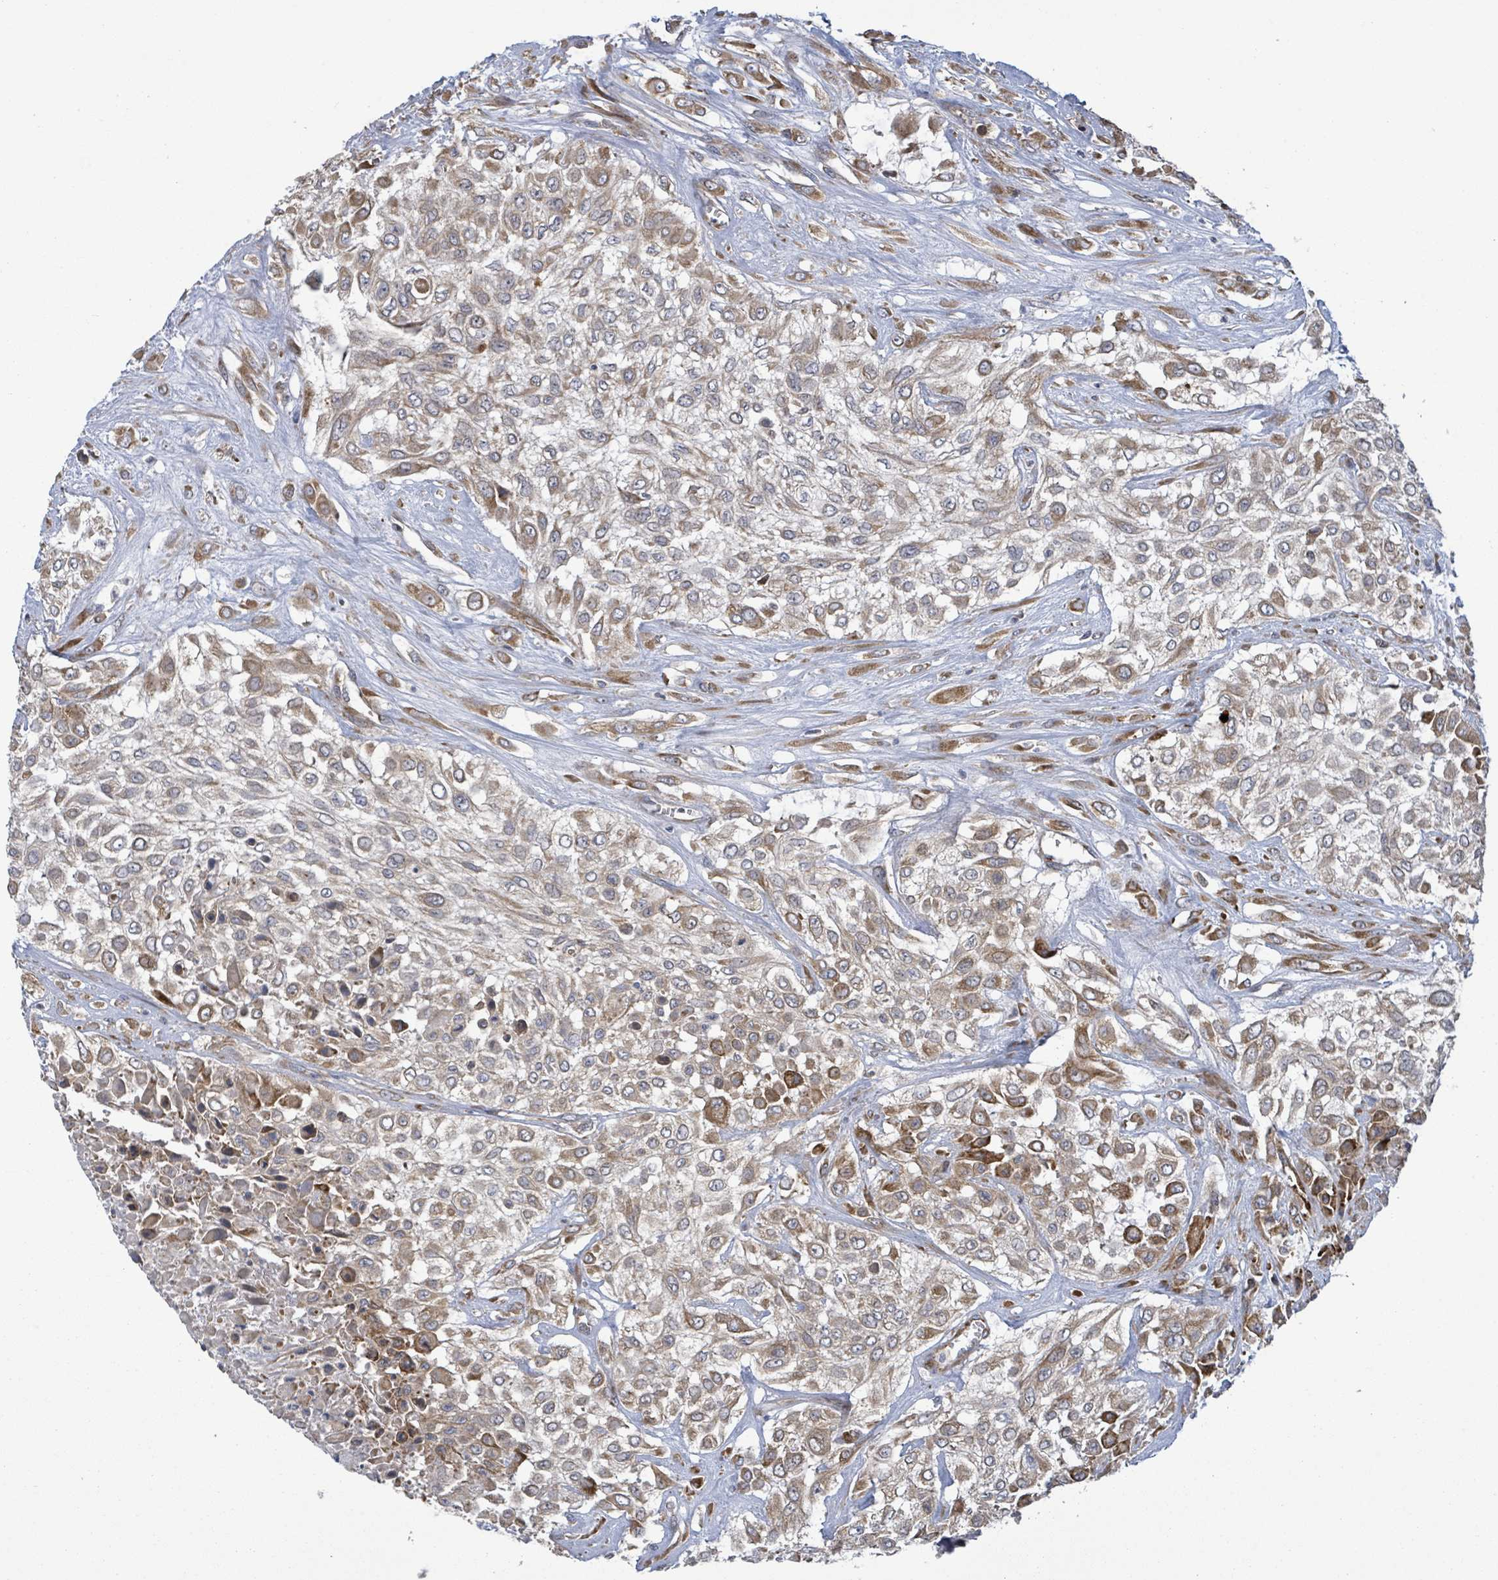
{"staining": {"intensity": "weak", "quantity": ">75%", "location": "cytoplasmic/membranous"}, "tissue": "urothelial cancer", "cell_type": "Tumor cells", "image_type": "cancer", "snomed": [{"axis": "morphology", "description": "Urothelial carcinoma, High grade"}, {"axis": "topography", "description": "Urinary bladder"}], "caption": "A brown stain shows weak cytoplasmic/membranous staining of a protein in urothelial cancer tumor cells.", "gene": "NOMO1", "patient": {"sex": "male", "age": 57}}